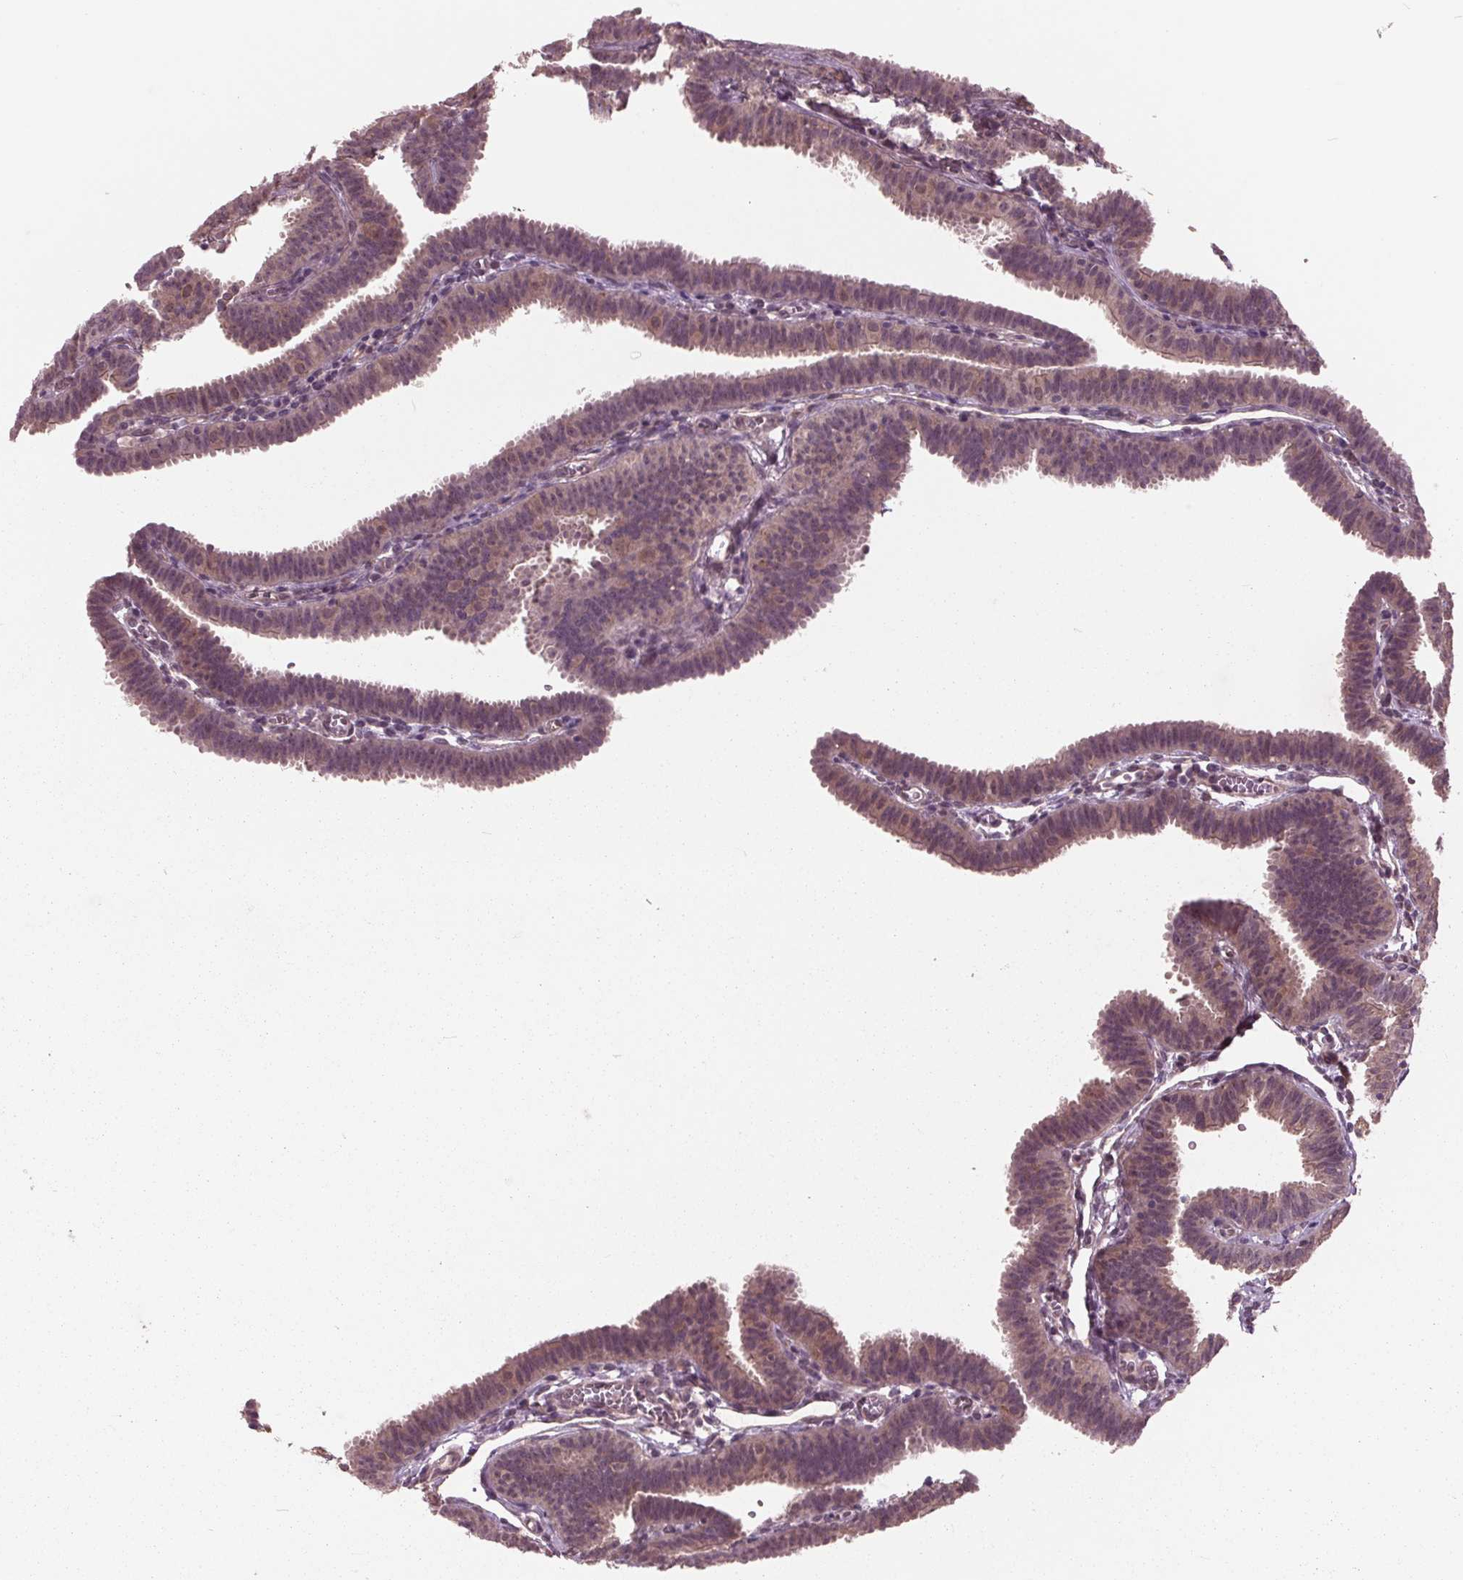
{"staining": {"intensity": "moderate", "quantity": ">75%", "location": "cytoplasmic/membranous"}, "tissue": "fallopian tube", "cell_type": "Glandular cells", "image_type": "normal", "snomed": [{"axis": "morphology", "description": "Normal tissue, NOS"}, {"axis": "topography", "description": "Fallopian tube"}], "caption": "Protein expression analysis of unremarkable human fallopian tube reveals moderate cytoplasmic/membranous positivity in approximately >75% of glandular cells. The protein of interest is shown in brown color, while the nuclei are stained blue.", "gene": "MAPK8", "patient": {"sex": "female", "age": 25}}